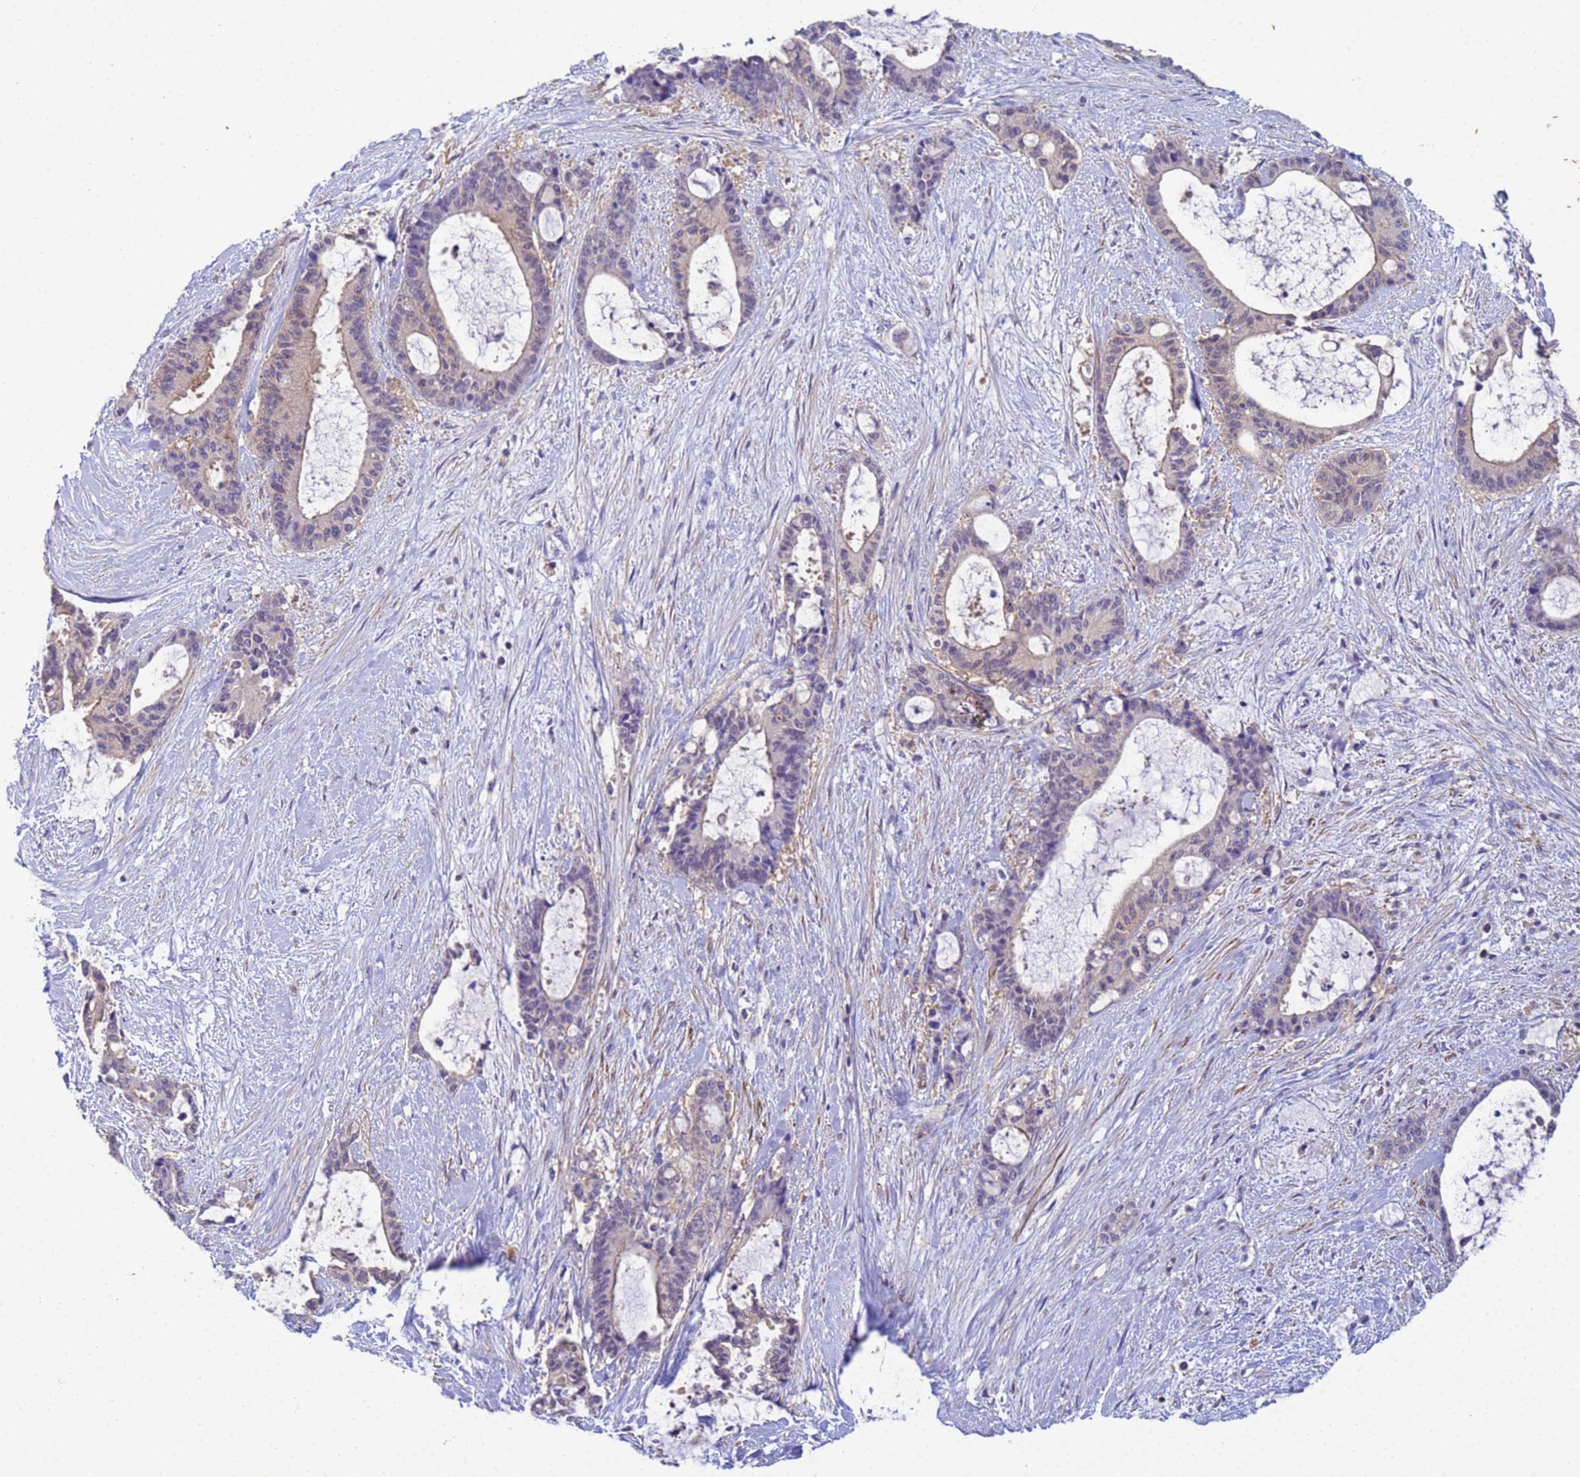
{"staining": {"intensity": "weak", "quantity": "25%-75%", "location": "cytoplasmic/membranous"}, "tissue": "liver cancer", "cell_type": "Tumor cells", "image_type": "cancer", "snomed": [{"axis": "morphology", "description": "Normal tissue, NOS"}, {"axis": "morphology", "description": "Cholangiocarcinoma"}, {"axis": "topography", "description": "Liver"}, {"axis": "topography", "description": "Peripheral nerve tissue"}], "caption": "High-power microscopy captured an immunohistochemistry (IHC) micrograph of cholangiocarcinoma (liver), revealing weak cytoplasmic/membranous staining in approximately 25%-75% of tumor cells. Immunohistochemistry (ihc) stains the protein in brown and the nuclei are stained blue.", "gene": "KLHL13", "patient": {"sex": "female", "age": 73}}